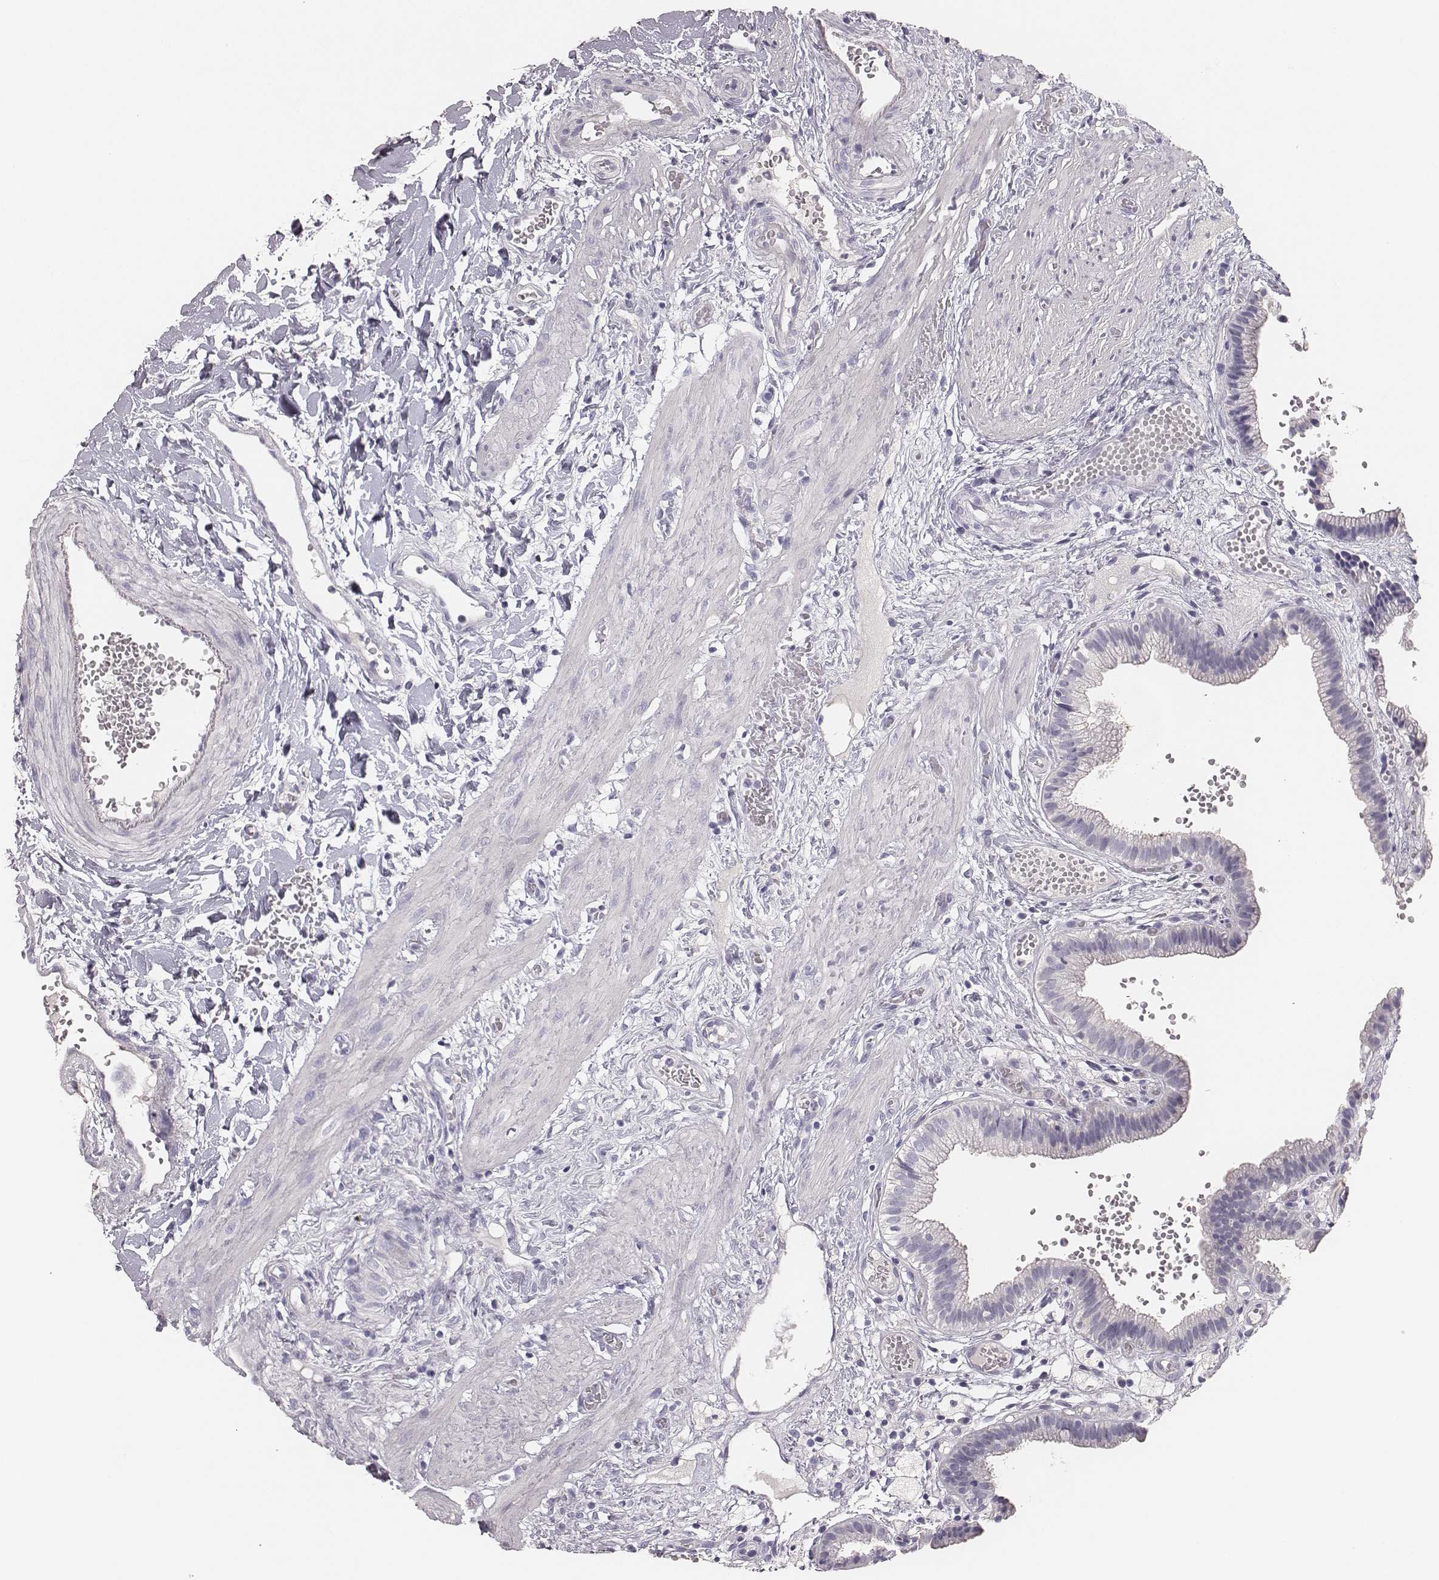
{"staining": {"intensity": "negative", "quantity": "none", "location": "none"}, "tissue": "gallbladder", "cell_type": "Glandular cells", "image_type": "normal", "snomed": [{"axis": "morphology", "description": "Normal tissue, NOS"}, {"axis": "topography", "description": "Gallbladder"}], "caption": "This is a micrograph of immunohistochemistry staining of unremarkable gallbladder, which shows no positivity in glandular cells. (Immunohistochemistry, brightfield microscopy, high magnification).", "gene": "MYH6", "patient": {"sex": "female", "age": 24}}